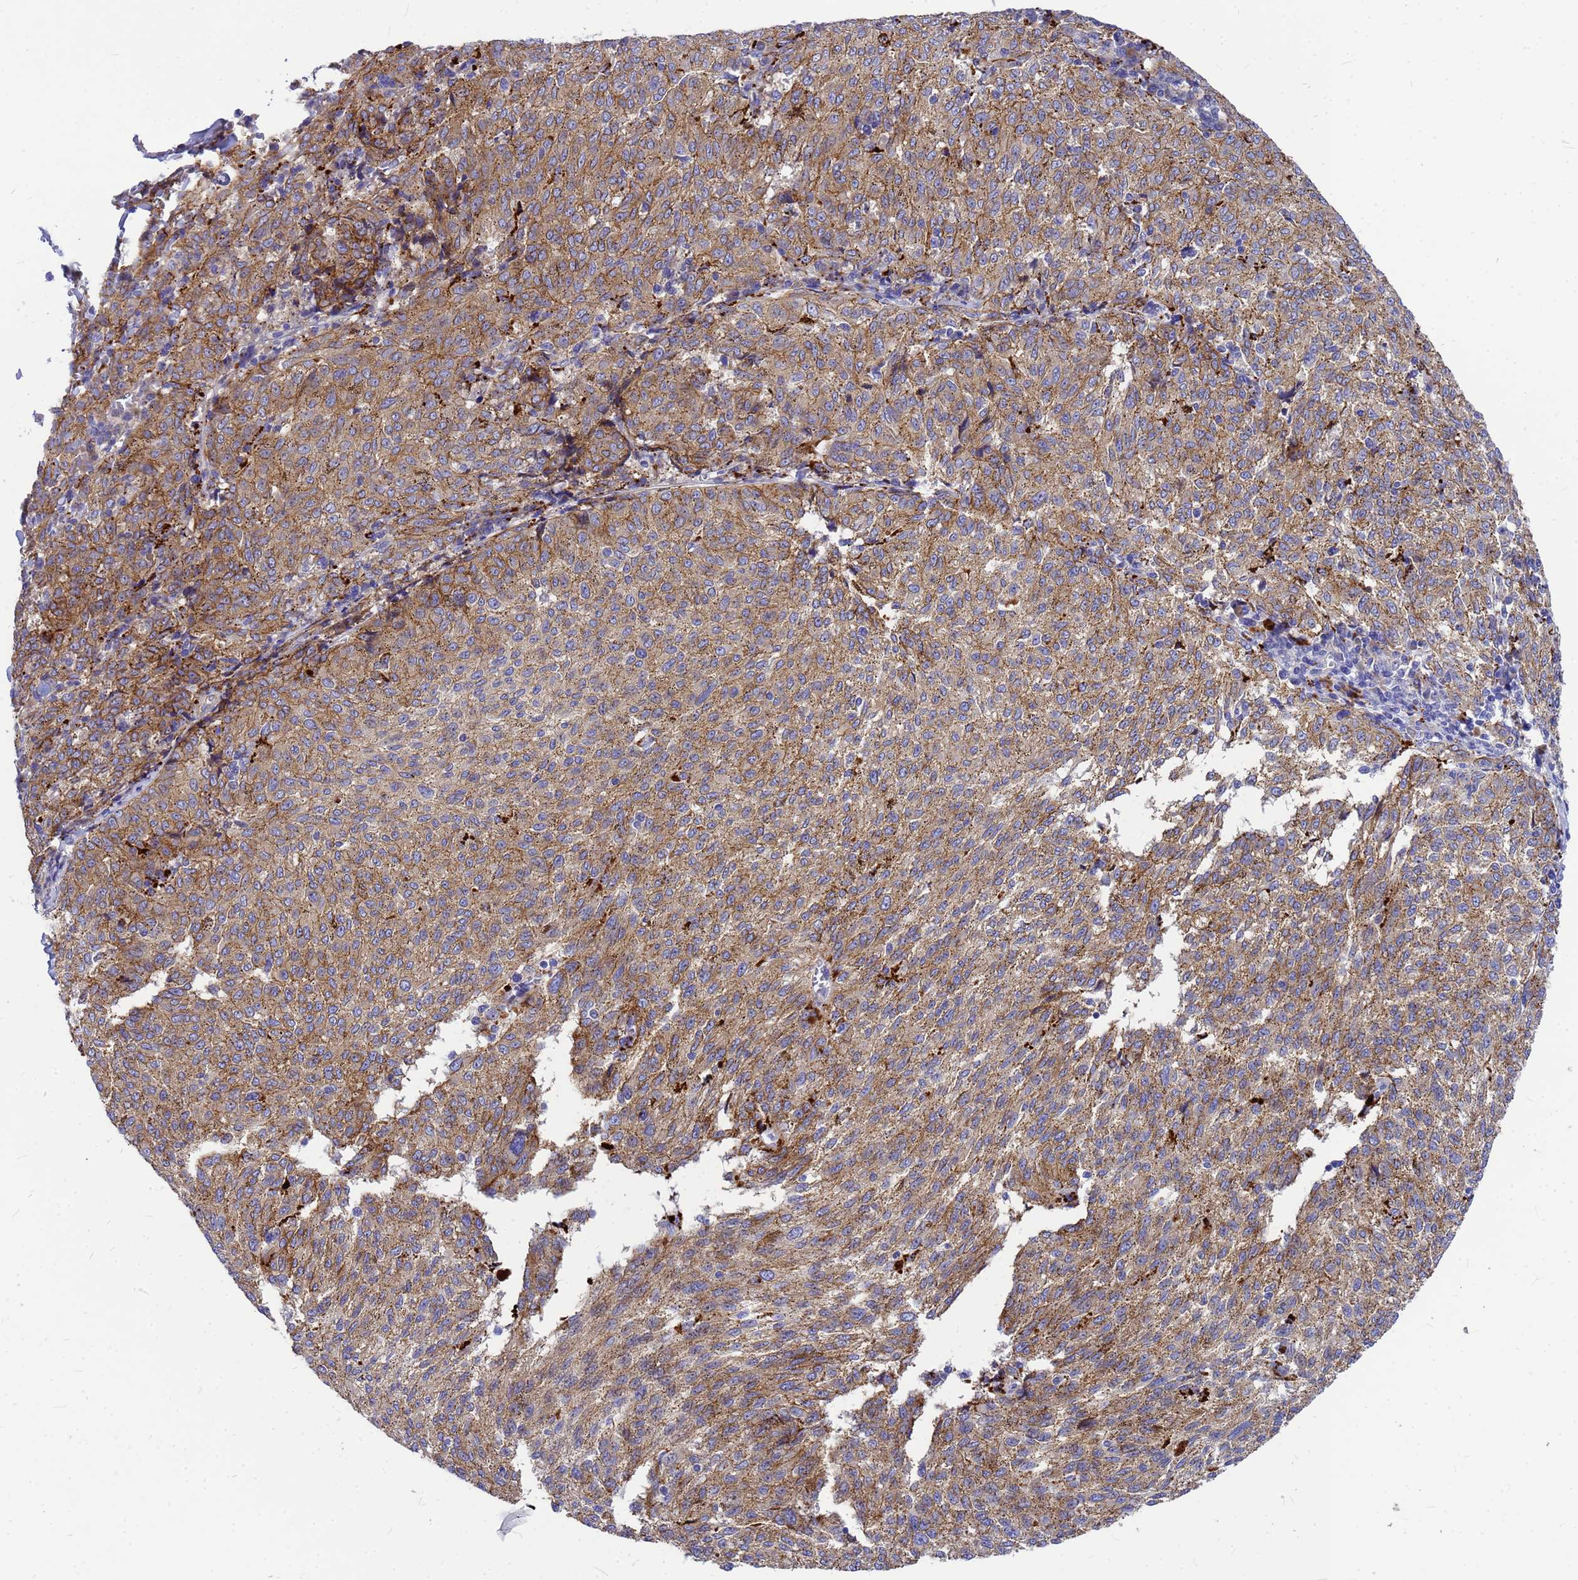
{"staining": {"intensity": "moderate", "quantity": "25%-75%", "location": "cytoplasmic/membranous"}, "tissue": "melanoma", "cell_type": "Tumor cells", "image_type": "cancer", "snomed": [{"axis": "morphology", "description": "Malignant melanoma, NOS"}, {"axis": "topography", "description": "Skin"}], "caption": "Malignant melanoma stained for a protein displays moderate cytoplasmic/membranous positivity in tumor cells.", "gene": "FBXW5", "patient": {"sex": "female", "age": 72}}